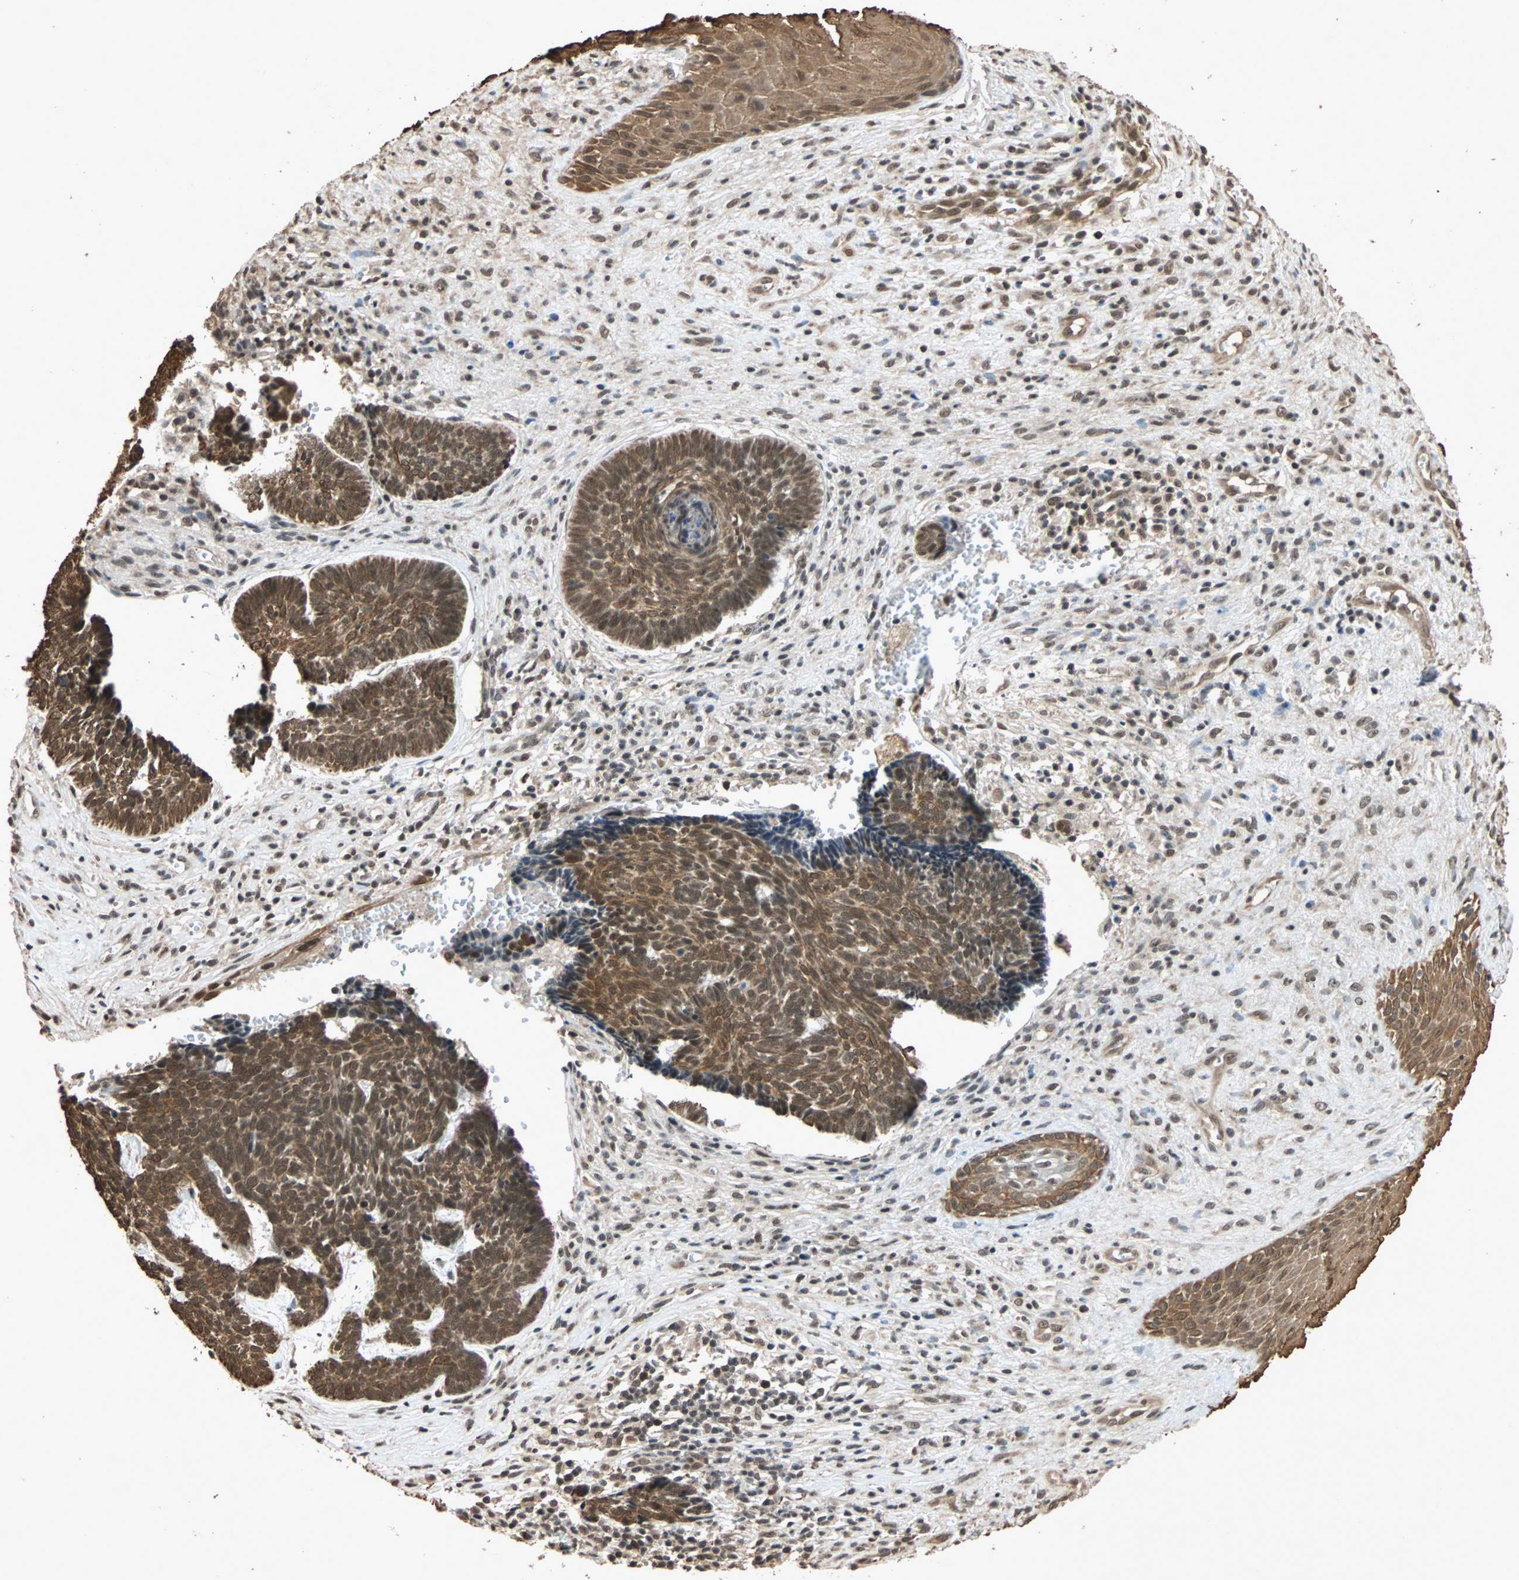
{"staining": {"intensity": "strong", "quantity": ">75%", "location": "cytoplasmic/membranous,nuclear"}, "tissue": "skin cancer", "cell_type": "Tumor cells", "image_type": "cancer", "snomed": [{"axis": "morphology", "description": "Basal cell carcinoma"}, {"axis": "topography", "description": "Skin"}], "caption": "An image showing strong cytoplasmic/membranous and nuclear staining in approximately >75% of tumor cells in skin cancer, as visualized by brown immunohistochemical staining.", "gene": "CDC5L", "patient": {"sex": "male", "age": 84}}